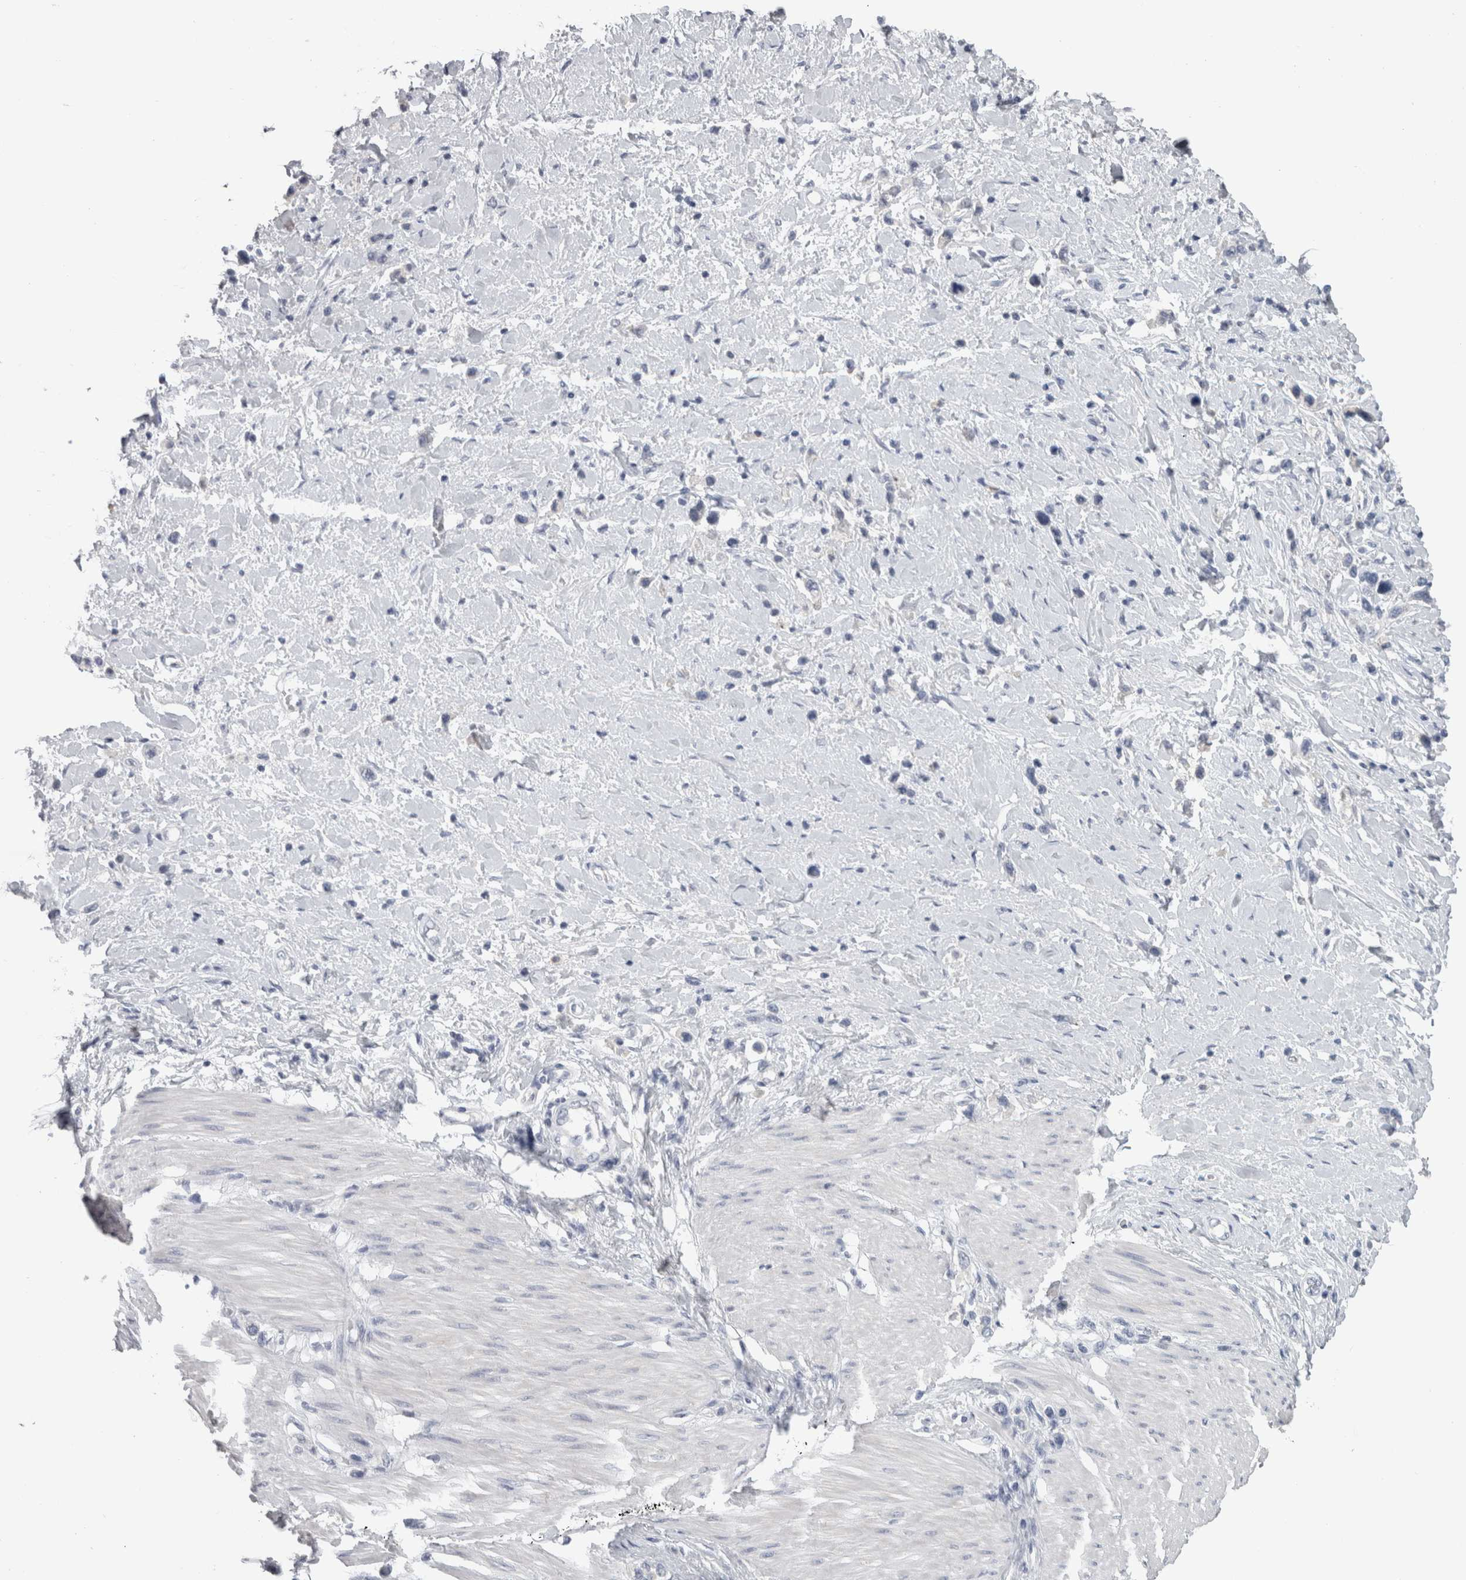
{"staining": {"intensity": "negative", "quantity": "none", "location": "none"}, "tissue": "stomach cancer", "cell_type": "Tumor cells", "image_type": "cancer", "snomed": [{"axis": "morphology", "description": "Adenocarcinoma, NOS"}, {"axis": "topography", "description": "Stomach"}], "caption": "Immunohistochemistry (IHC) of human adenocarcinoma (stomach) shows no staining in tumor cells. The staining is performed using DAB (3,3'-diaminobenzidine) brown chromogen with nuclei counter-stained in using hematoxylin.", "gene": "TCAP", "patient": {"sex": "female", "age": 65}}